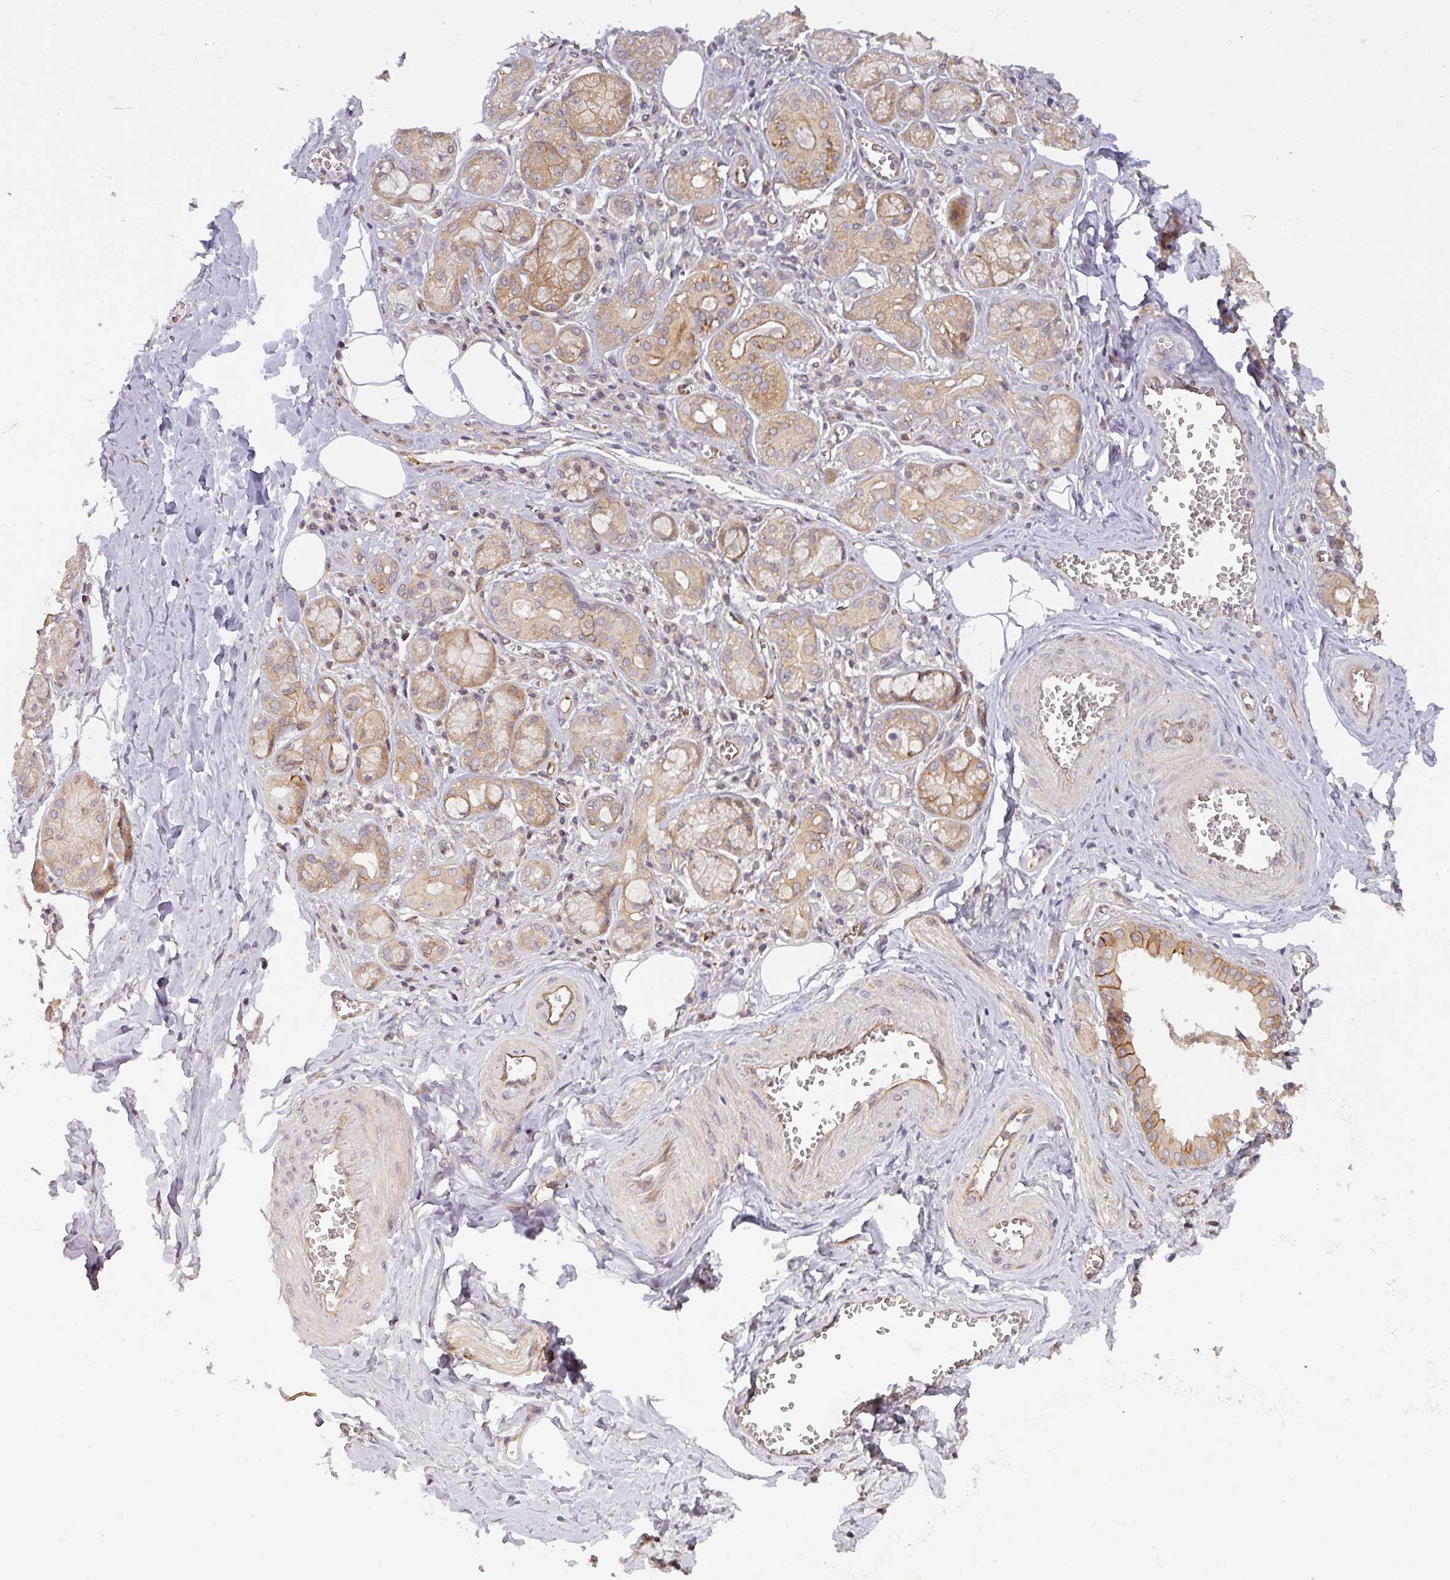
{"staining": {"intensity": "moderate", "quantity": ">75%", "location": "cytoplasmic/membranous"}, "tissue": "salivary gland", "cell_type": "Glandular cells", "image_type": "normal", "snomed": [{"axis": "morphology", "description": "Normal tissue, NOS"}, {"axis": "topography", "description": "Salivary gland"}], "caption": "Moderate cytoplasmic/membranous staining is present in approximately >75% of glandular cells in normal salivary gland. The protein is shown in brown color, while the nuclei are stained blue.", "gene": "CYFIP2", "patient": {"sex": "male", "age": 74}}